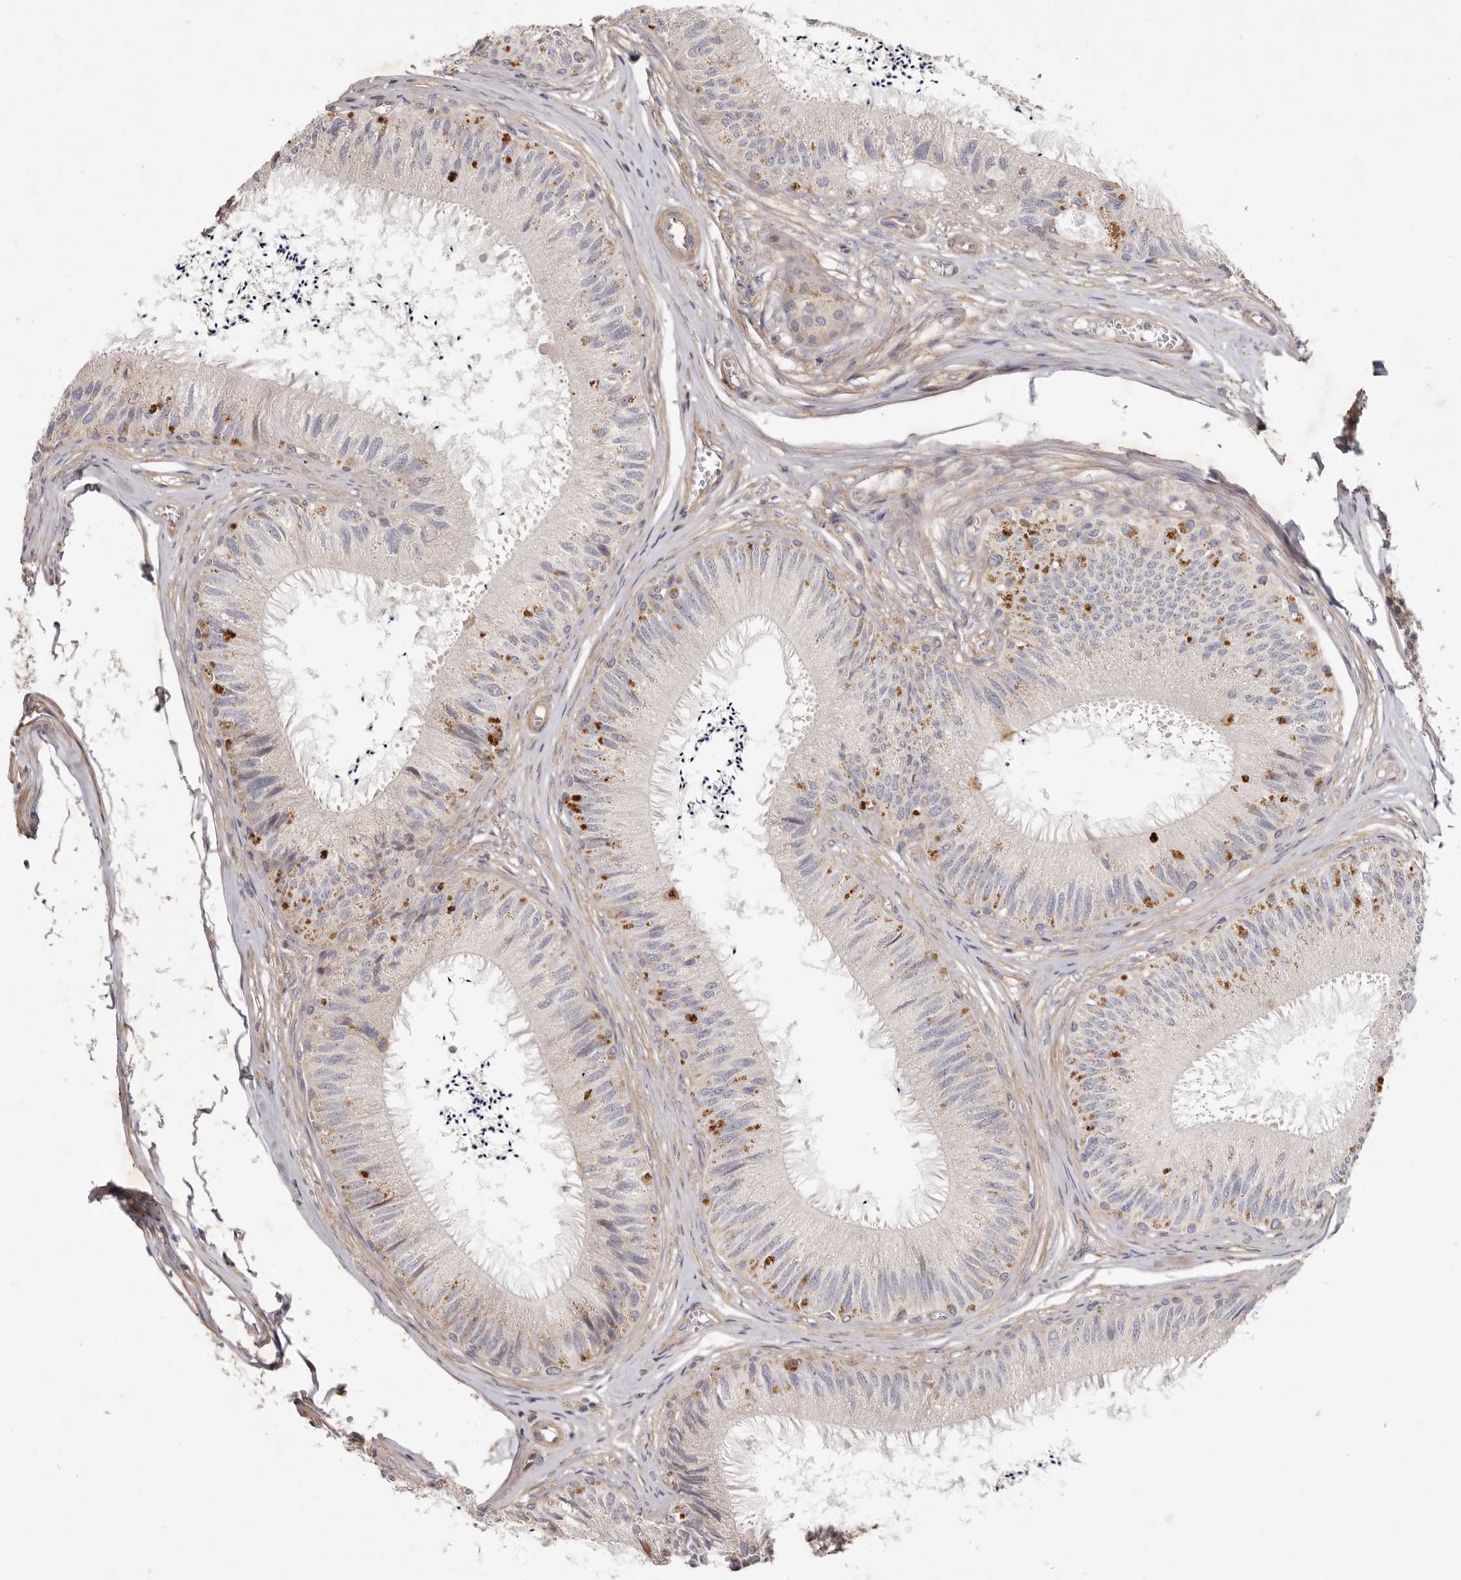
{"staining": {"intensity": "moderate", "quantity": "<25%", "location": "cytoplasmic/membranous"}, "tissue": "epididymis", "cell_type": "Glandular cells", "image_type": "normal", "snomed": [{"axis": "morphology", "description": "Normal tissue, NOS"}, {"axis": "topography", "description": "Epididymis"}], "caption": "Protein staining exhibits moderate cytoplasmic/membranous positivity in about <25% of glandular cells in unremarkable epididymis.", "gene": "ADAMTS9", "patient": {"sex": "male", "age": 79}}